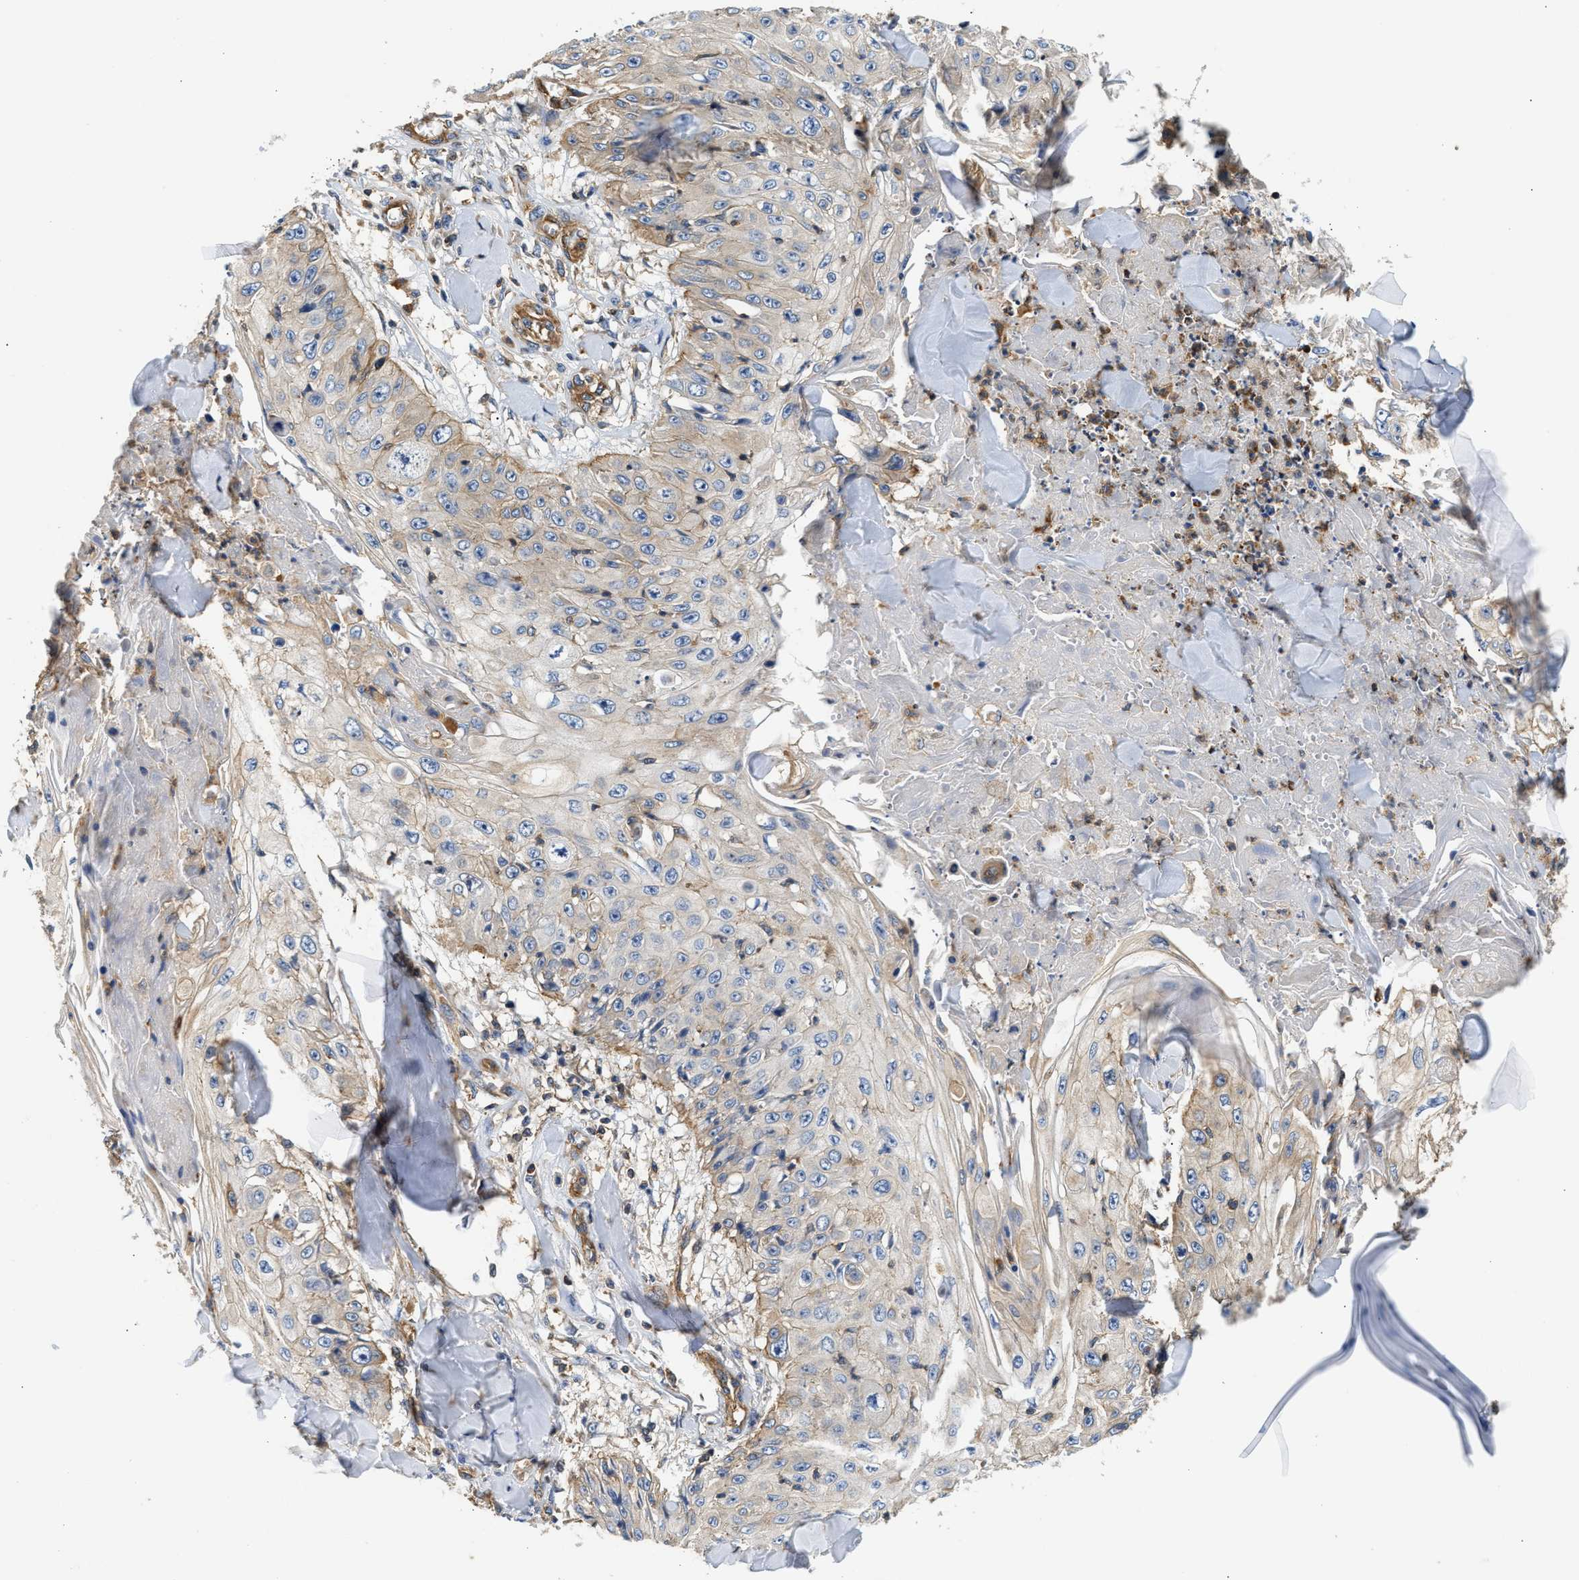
{"staining": {"intensity": "weak", "quantity": "<25%", "location": "cytoplasmic/membranous"}, "tissue": "skin cancer", "cell_type": "Tumor cells", "image_type": "cancer", "snomed": [{"axis": "morphology", "description": "Squamous cell carcinoma, NOS"}, {"axis": "topography", "description": "Skin"}], "caption": "Skin squamous cell carcinoma was stained to show a protein in brown. There is no significant expression in tumor cells.", "gene": "SAMD9L", "patient": {"sex": "male", "age": 86}}